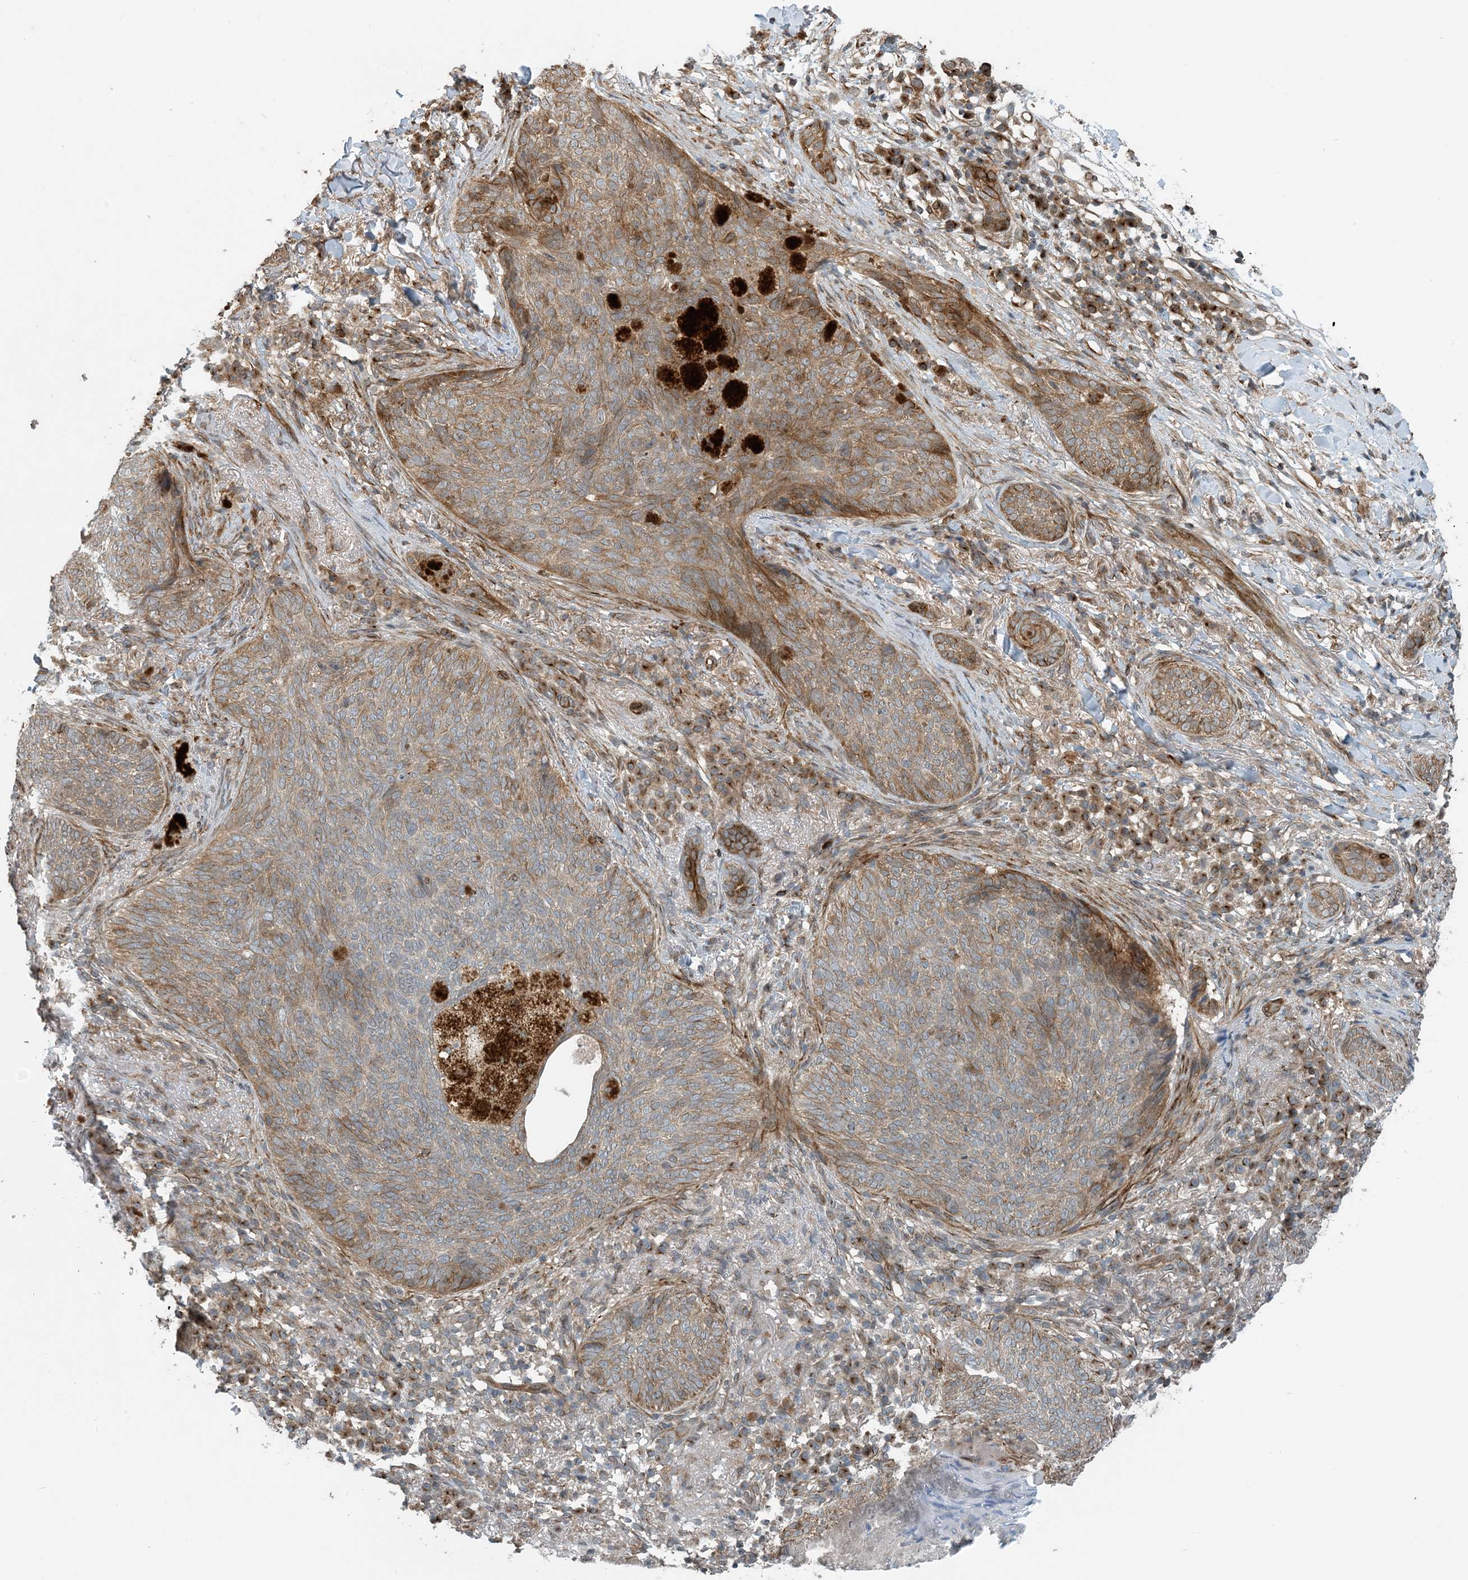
{"staining": {"intensity": "moderate", "quantity": "25%-75%", "location": "cytoplasmic/membranous"}, "tissue": "skin cancer", "cell_type": "Tumor cells", "image_type": "cancer", "snomed": [{"axis": "morphology", "description": "Basal cell carcinoma"}, {"axis": "topography", "description": "Skin"}], "caption": "Human skin basal cell carcinoma stained with a brown dye reveals moderate cytoplasmic/membranous positive positivity in approximately 25%-75% of tumor cells.", "gene": "ZBTB3", "patient": {"sex": "male", "age": 85}}